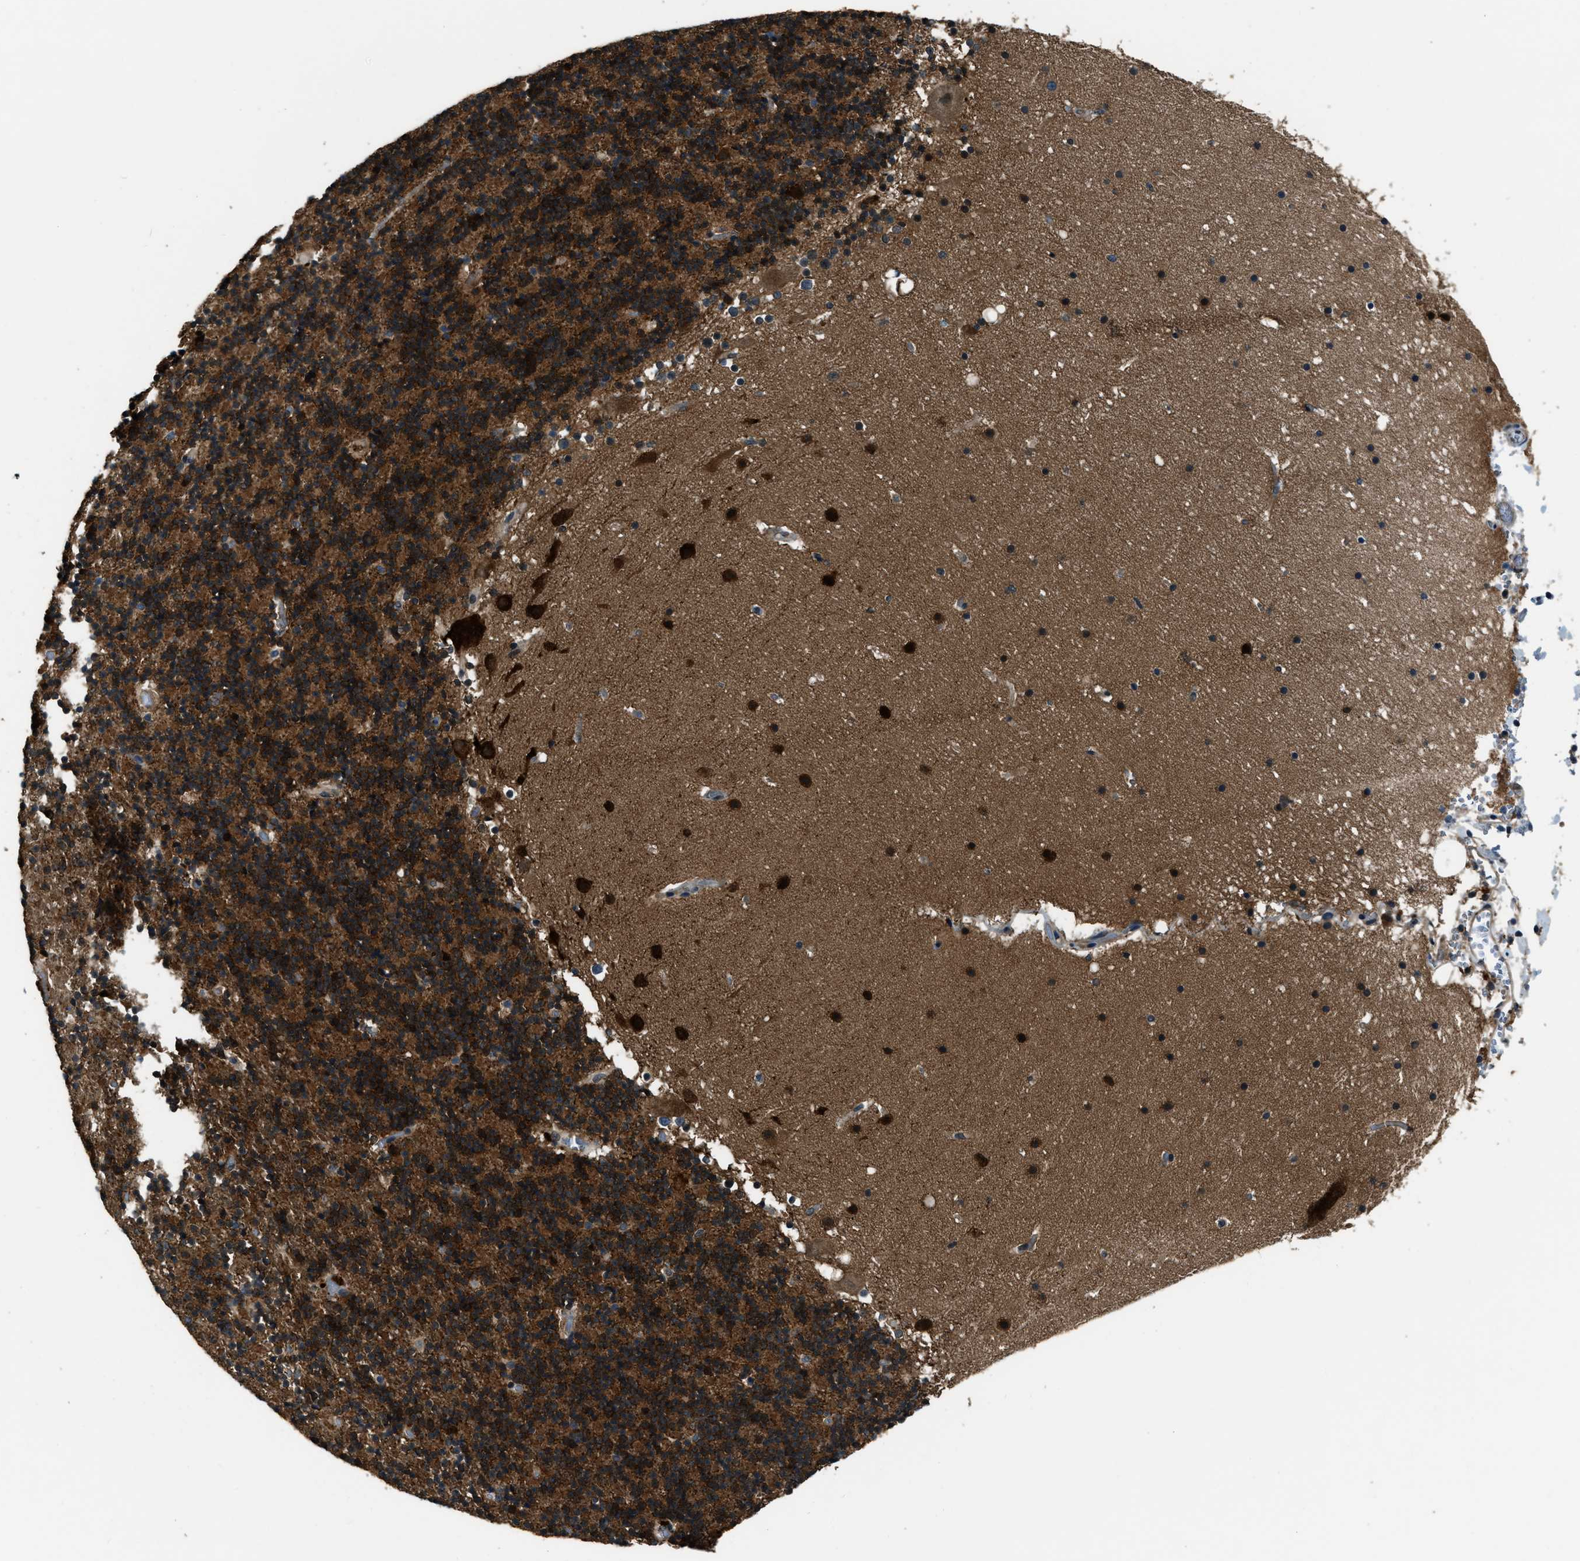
{"staining": {"intensity": "strong", "quantity": ">75%", "location": "cytoplasmic/membranous"}, "tissue": "cerebellum", "cell_type": "Cells in granular layer", "image_type": "normal", "snomed": [{"axis": "morphology", "description": "Normal tissue, NOS"}, {"axis": "topography", "description": "Cerebellum"}], "caption": "A brown stain highlights strong cytoplasmic/membranous expression of a protein in cells in granular layer of unremarkable human cerebellum.", "gene": "NUDCD3", "patient": {"sex": "male", "age": 57}}